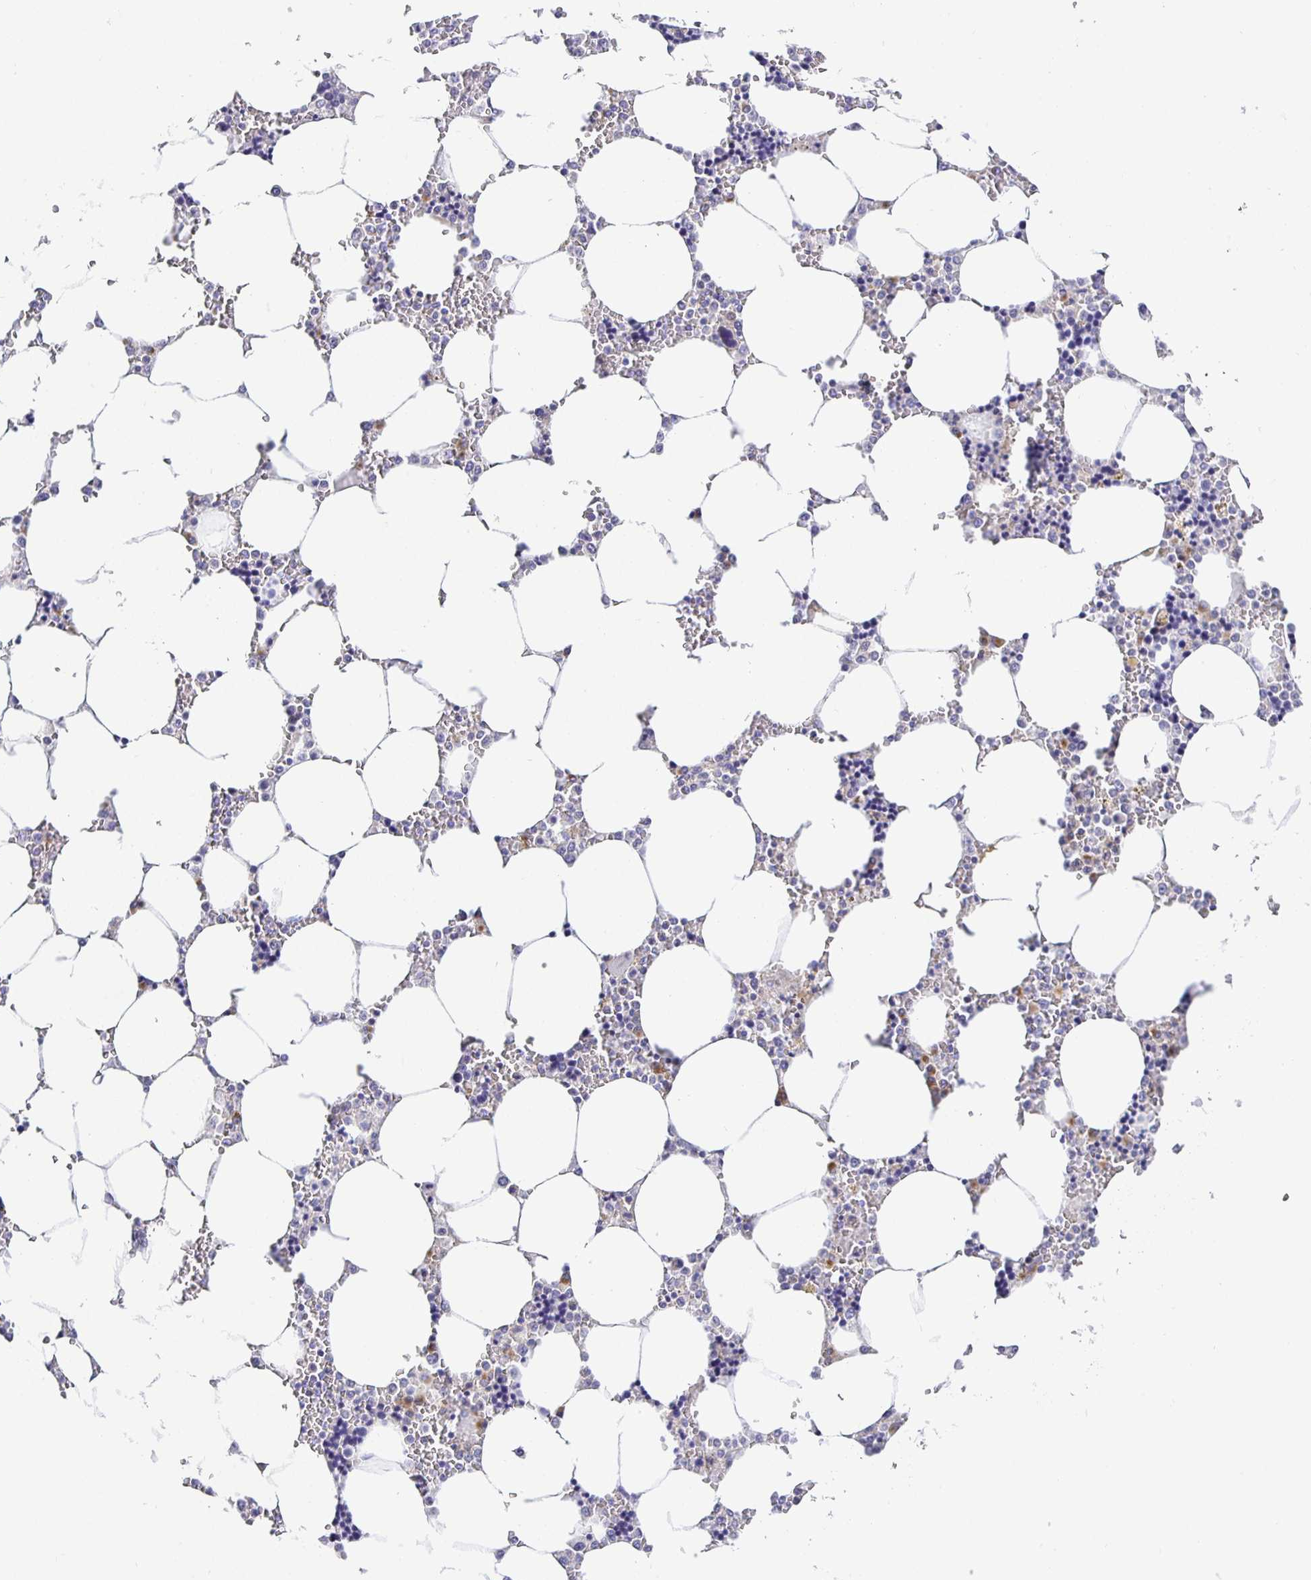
{"staining": {"intensity": "negative", "quantity": "none", "location": "none"}, "tissue": "bone marrow", "cell_type": "Hematopoietic cells", "image_type": "normal", "snomed": [{"axis": "morphology", "description": "Normal tissue, NOS"}, {"axis": "topography", "description": "Bone marrow"}], "caption": "DAB (3,3'-diaminobenzidine) immunohistochemical staining of unremarkable human bone marrow shows no significant expression in hematopoietic cells. (DAB (3,3'-diaminobenzidine) immunohistochemistry visualized using brightfield microscopy, high magnification).", "gene": "OPALIN", "patient": {"sex": "male", "age": 64}}